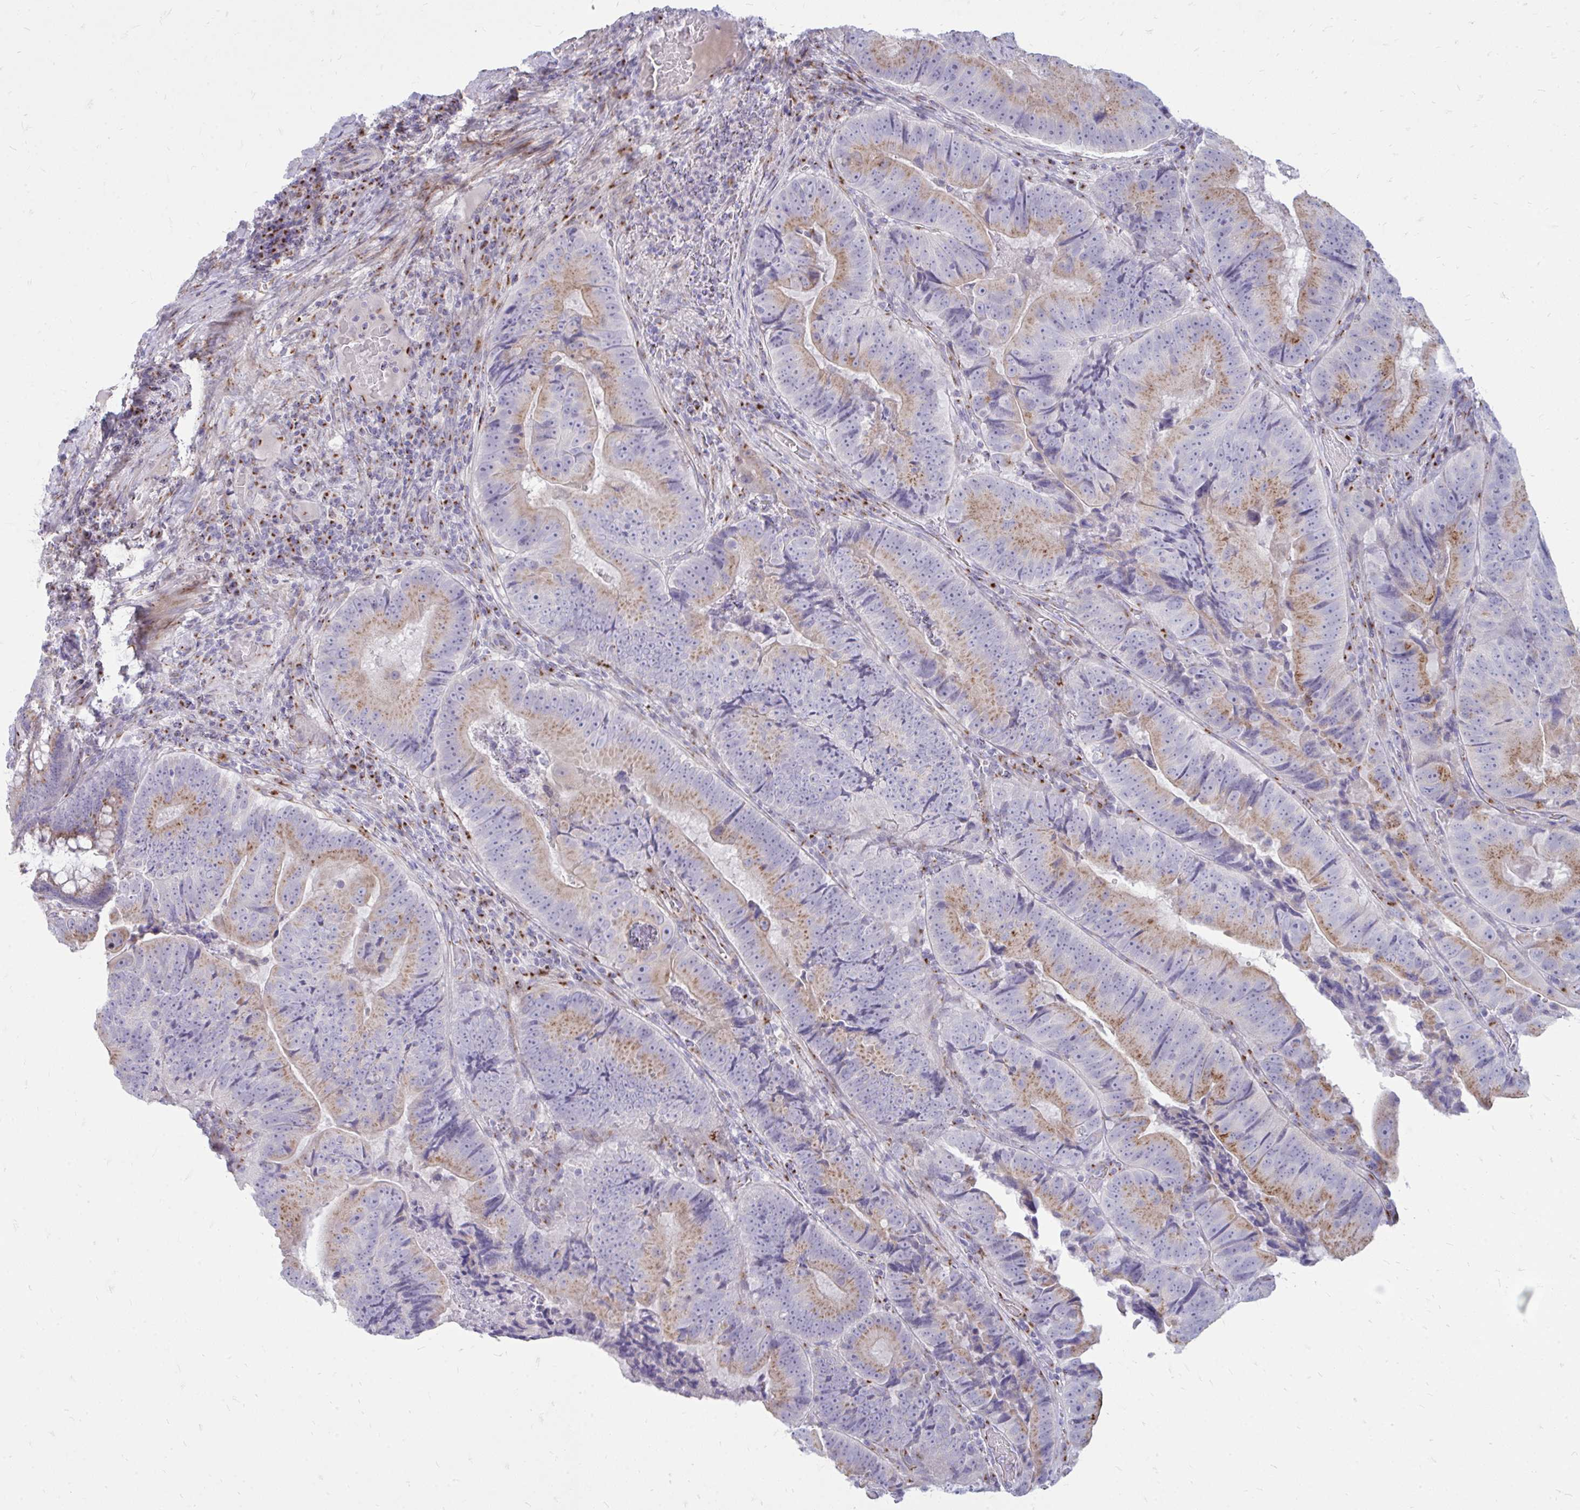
{"staining": {"intensity": "moderate", "quantity": ">75%", "location": "cytoplasmic/membranous"}, "tissue": "colorectal cancer", "cell_type": "Tumor cells", "image_type": "cancer", "snomed": [{"axis": "morphology", "description": "Adenocarcinoma, NOS"}, {"axis": "topography", "description": "Colon"}], "caption": "Immunohistochemistry image of neoplastic tissue: colorectal cancer stained using immunohistochemistry reveals medium levels of moderate protein expression localized specifically in the cytoplasmic/membranous of tumor cells, appearing as a cytoplasmic/membranous brown color.", "gene": "RAB6B", "patient": {"sex": "female", "age": 86}}